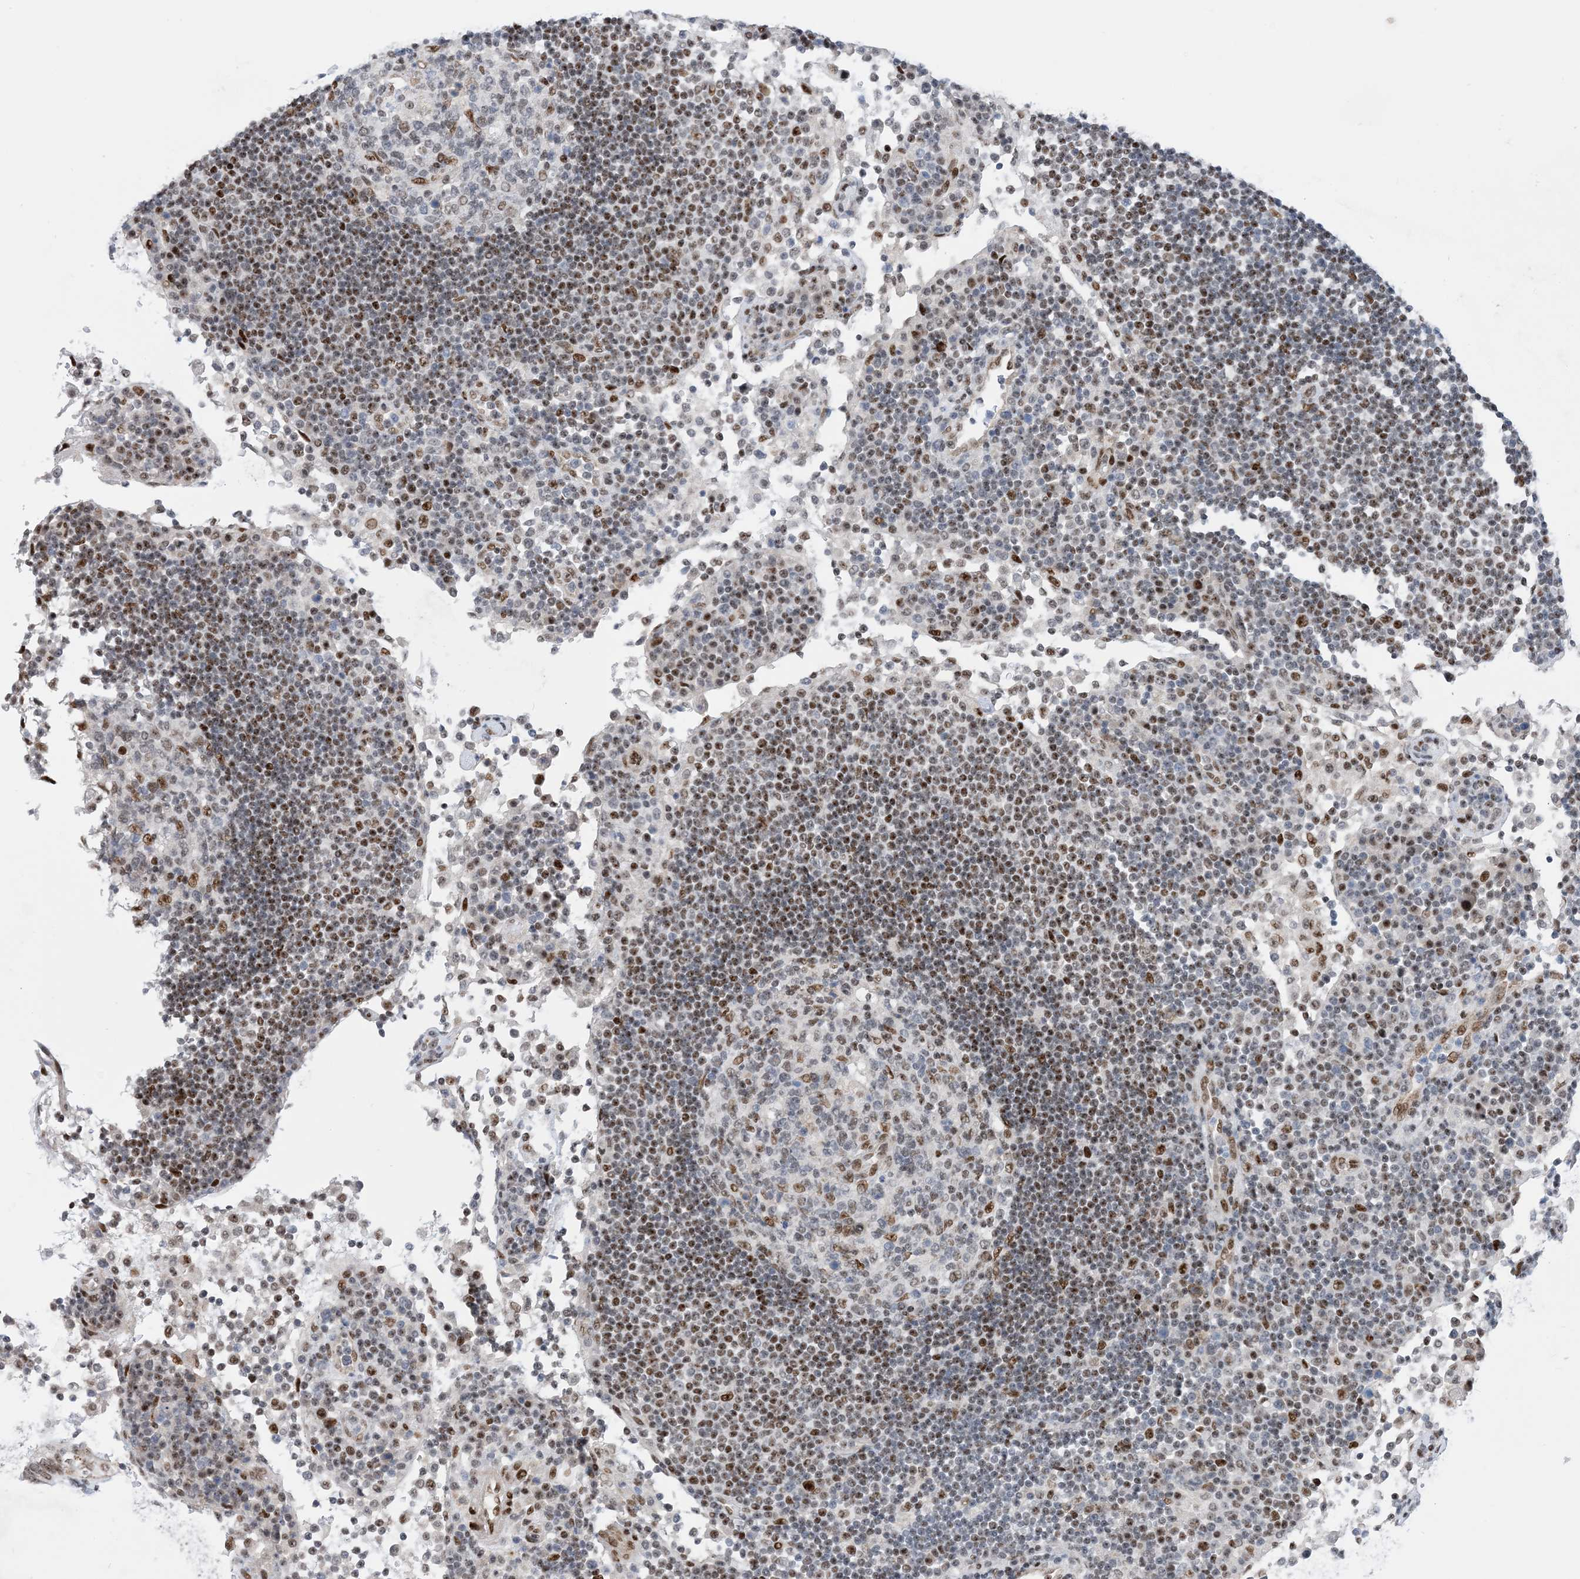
{"staining": {"intensity": "moderate", "quantity": "25%-75%", "location": "nuclear"}, "tissue": "lymph node", "cell_type": "Germinal center cells", "image_type": "normal", "snomed": [{"axis": "morphology", "description": "Normal tissue, NOS"}, {"axis": "topography", "description": "Lymph node"}], "caption": "Germinal center cells display moderate nuclear positivity in about 25%-75% of cells in normal lymph node.", "gene": "TSPYL1", "patient": {"sex": "female", "age": 53}}